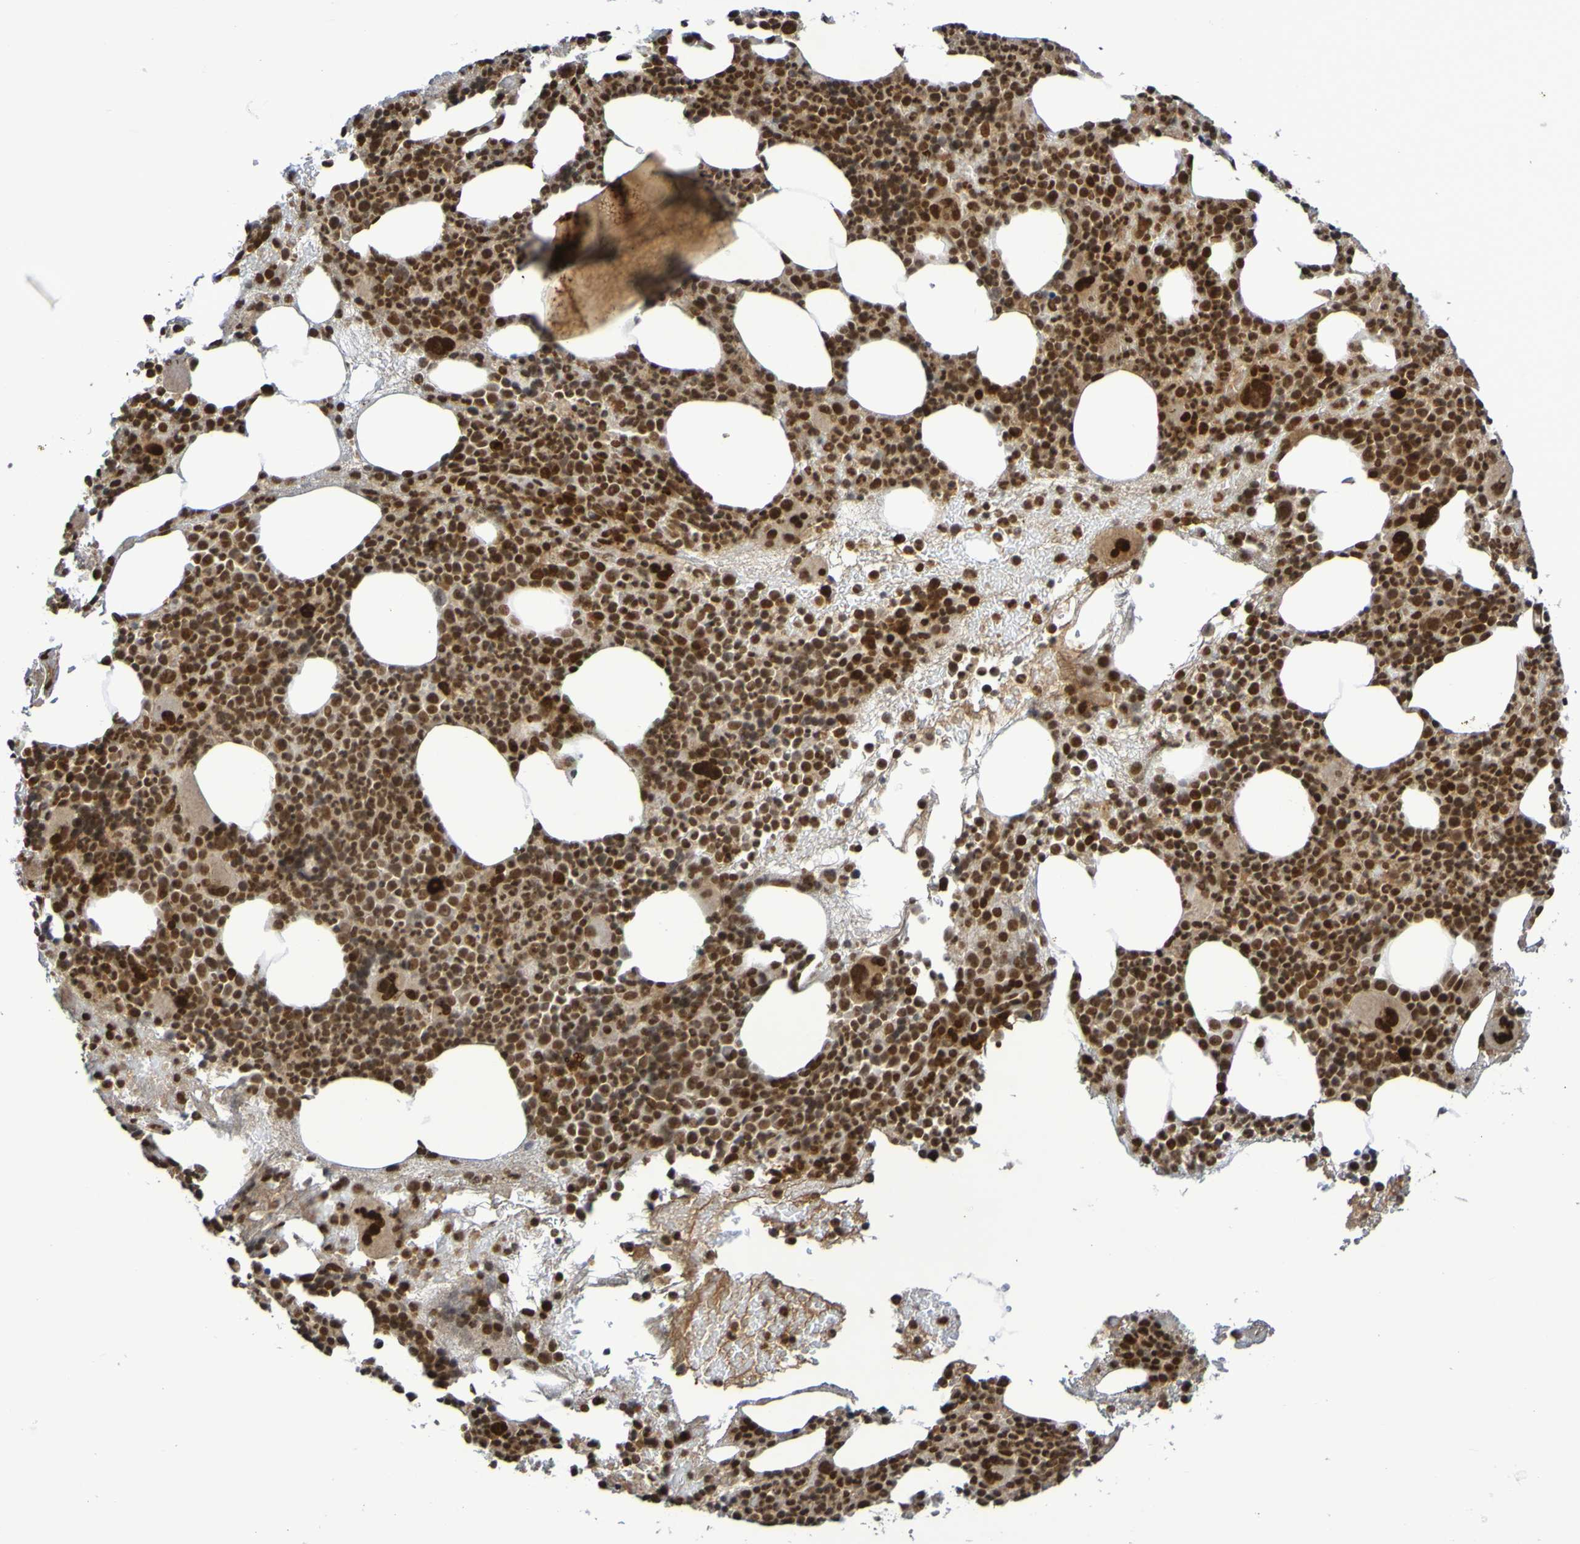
{"staining": {"intensity": "strong", "quantity": ">75%", "location": "cytoplasmic/membranous,nuclear"}, "tissue": "bone marrow", "cell_type": "Hematopoietic cells", "image_type": "normal", "snomed": [{"axis": "morphology", "description": "Normal tissue, NOS"}, {"axis": "morphology", "description": "Inflammation, NOS"}, {"axis": "topography", "description": "Bone marrow"}], "caption": "A high-resolution micrograph shows immunohistochemistry (IHC) staining of unremarkable bone marrow, which shows strong cytoplasmic/membranous,nuclear positivity in about >75% of hematopoietic cells.", "gene": "ITLN1", "patient": {"sex": "male", "age": 73}}